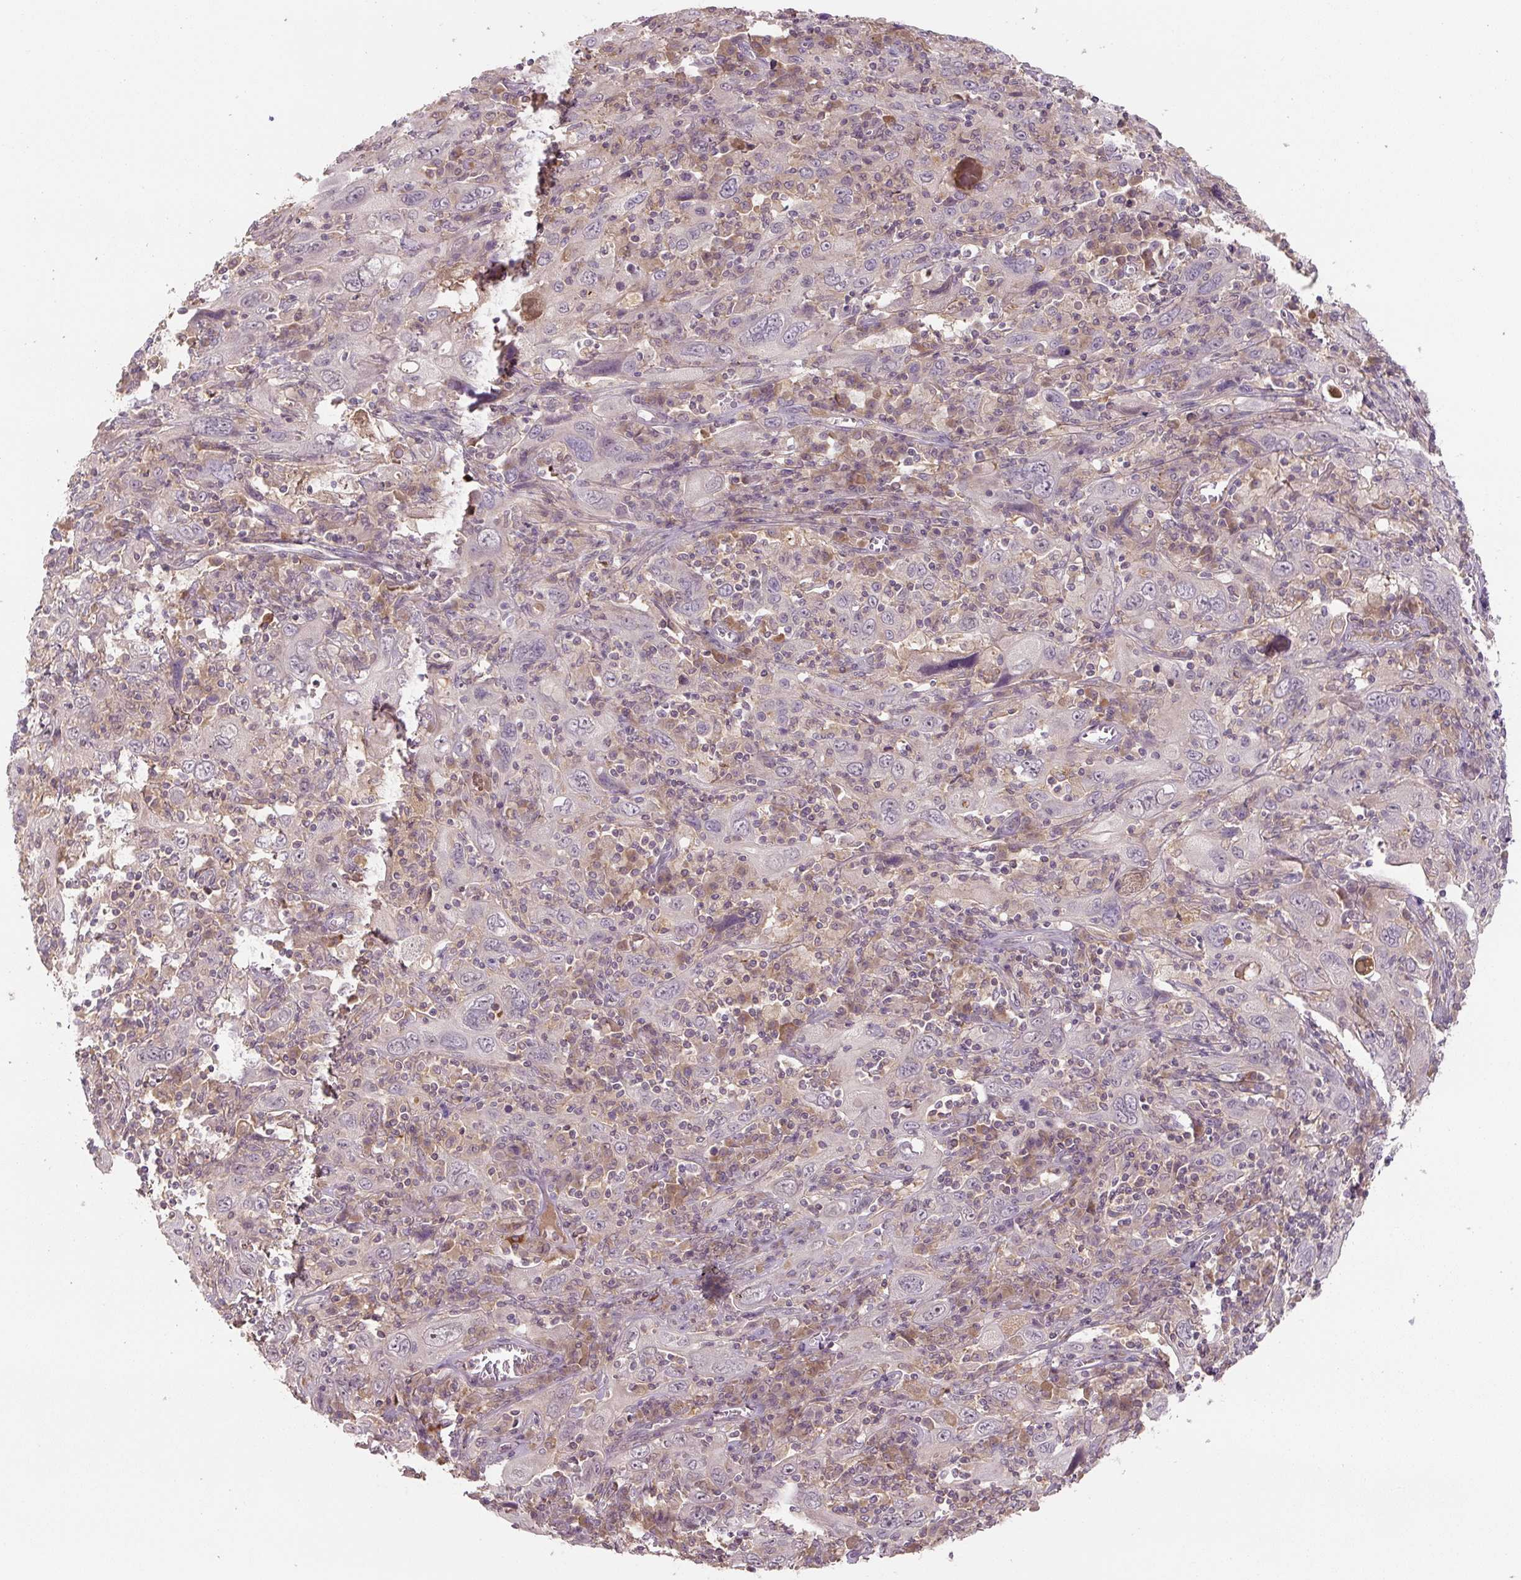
{"staining": {"intensity": "negative", "quantity": "none", "location": "none"}, "tissue": "cervical cancer", "cell_type": "Tumor cells", "image_type": "cancer", "snomed": [{"axis": "morphology", "description": "Squamous cell carcinoma, NOS"}, {"axis": "topography", "description": "Cervix"}], "caption": "An image of human cervical cancer is negative for staining in tumor cells.", "gene": "C2orf73", "patient": {"sex": "female", "age": 46}}